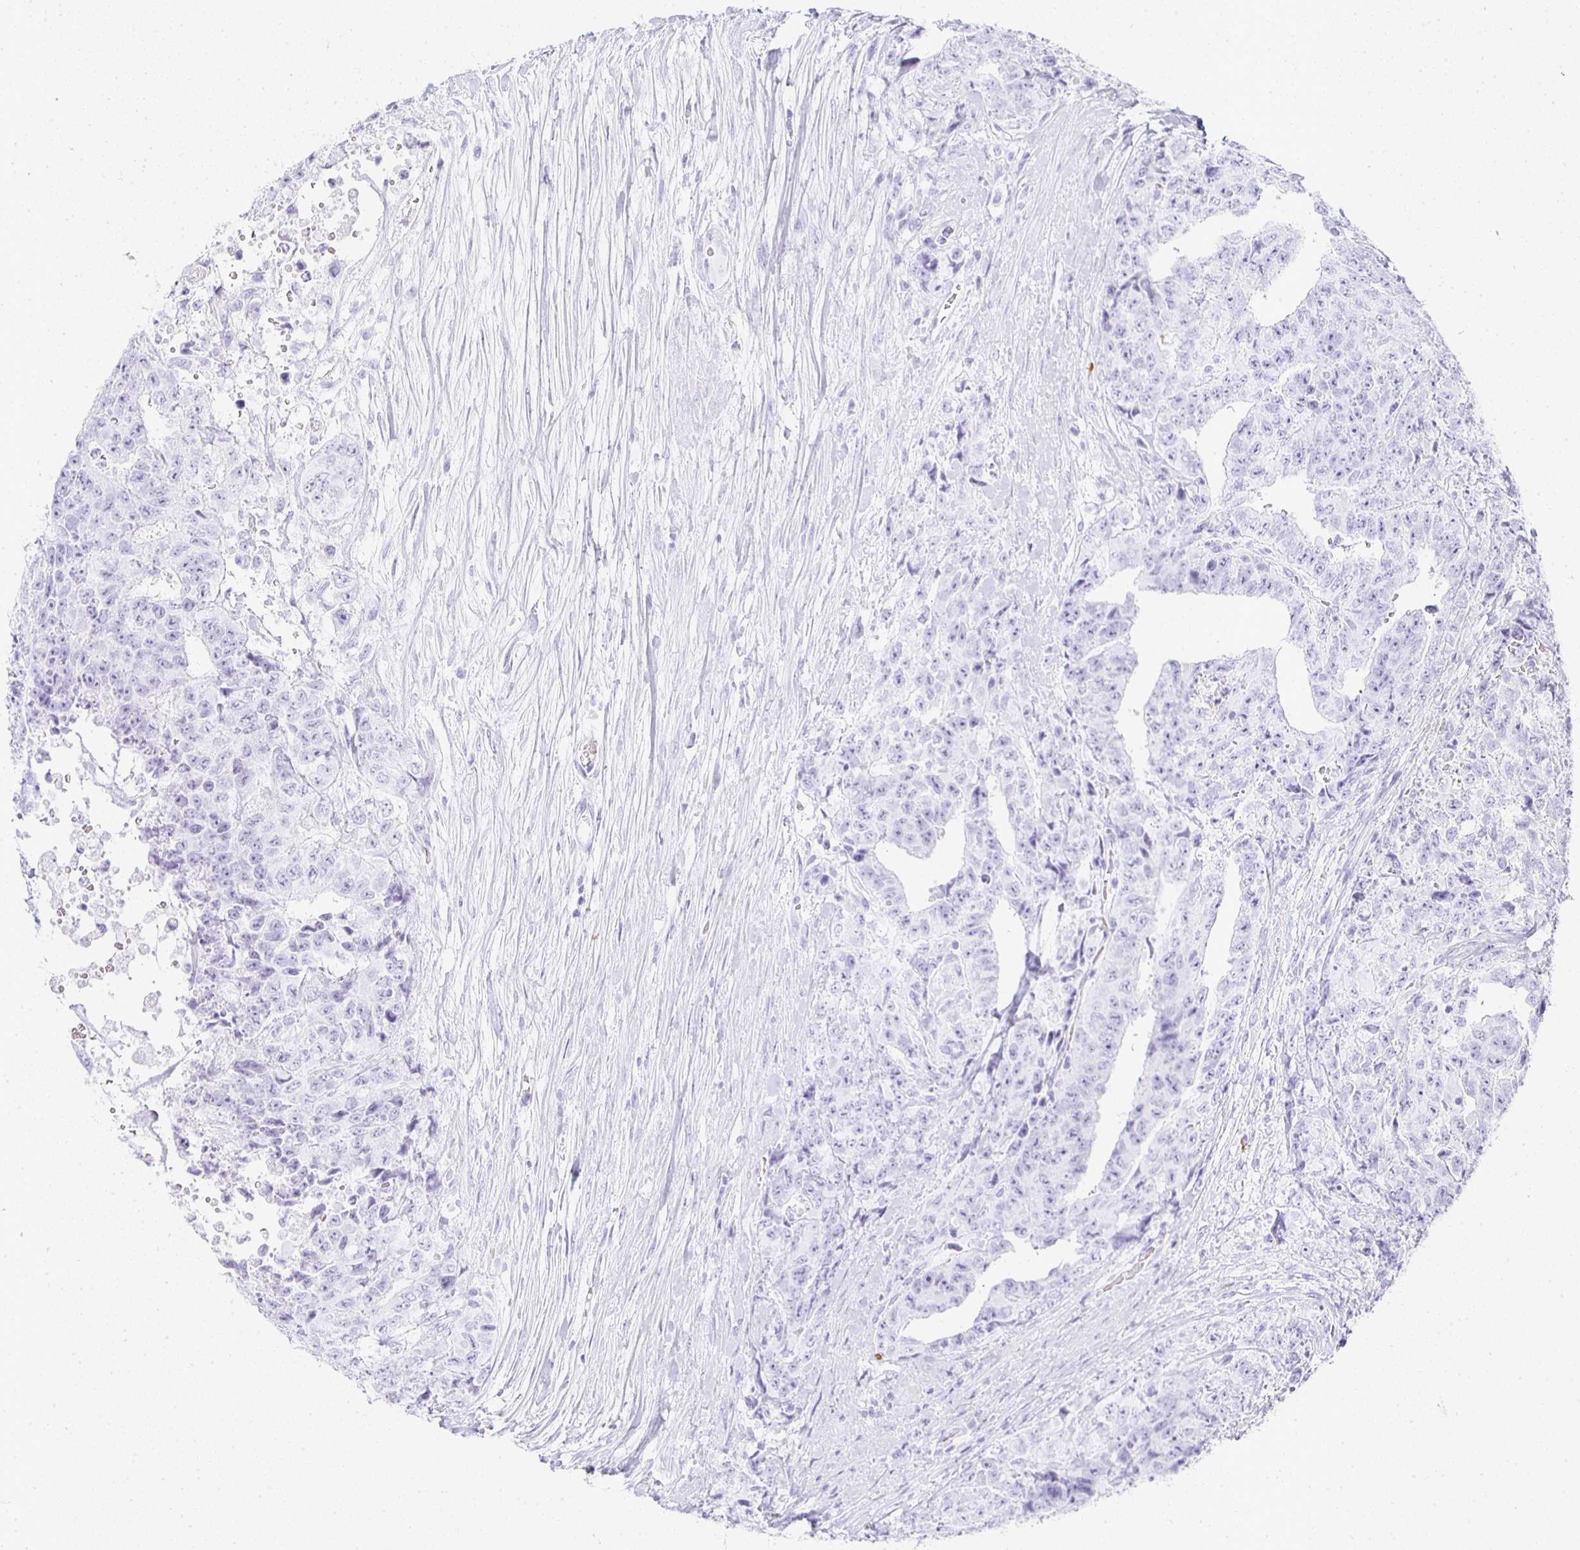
{"staining": {"intensity": "negative", "quantity": "none", "location": "none"}, "tissue": "testis cancer", "cell_type": "Tumor cells", "image_type": "cancer", "snomed": [{"axis": "morphology", "description": "Carcinoma, Embryonal, NOS"}, {"axis": "topography", "description": "Testis"}], "caption": "Tumor cells are negative for protein expression in human testis embryonal carcinoma.", "gene": "TPSD1", "patient": {"sex": "male", "age": 24}}